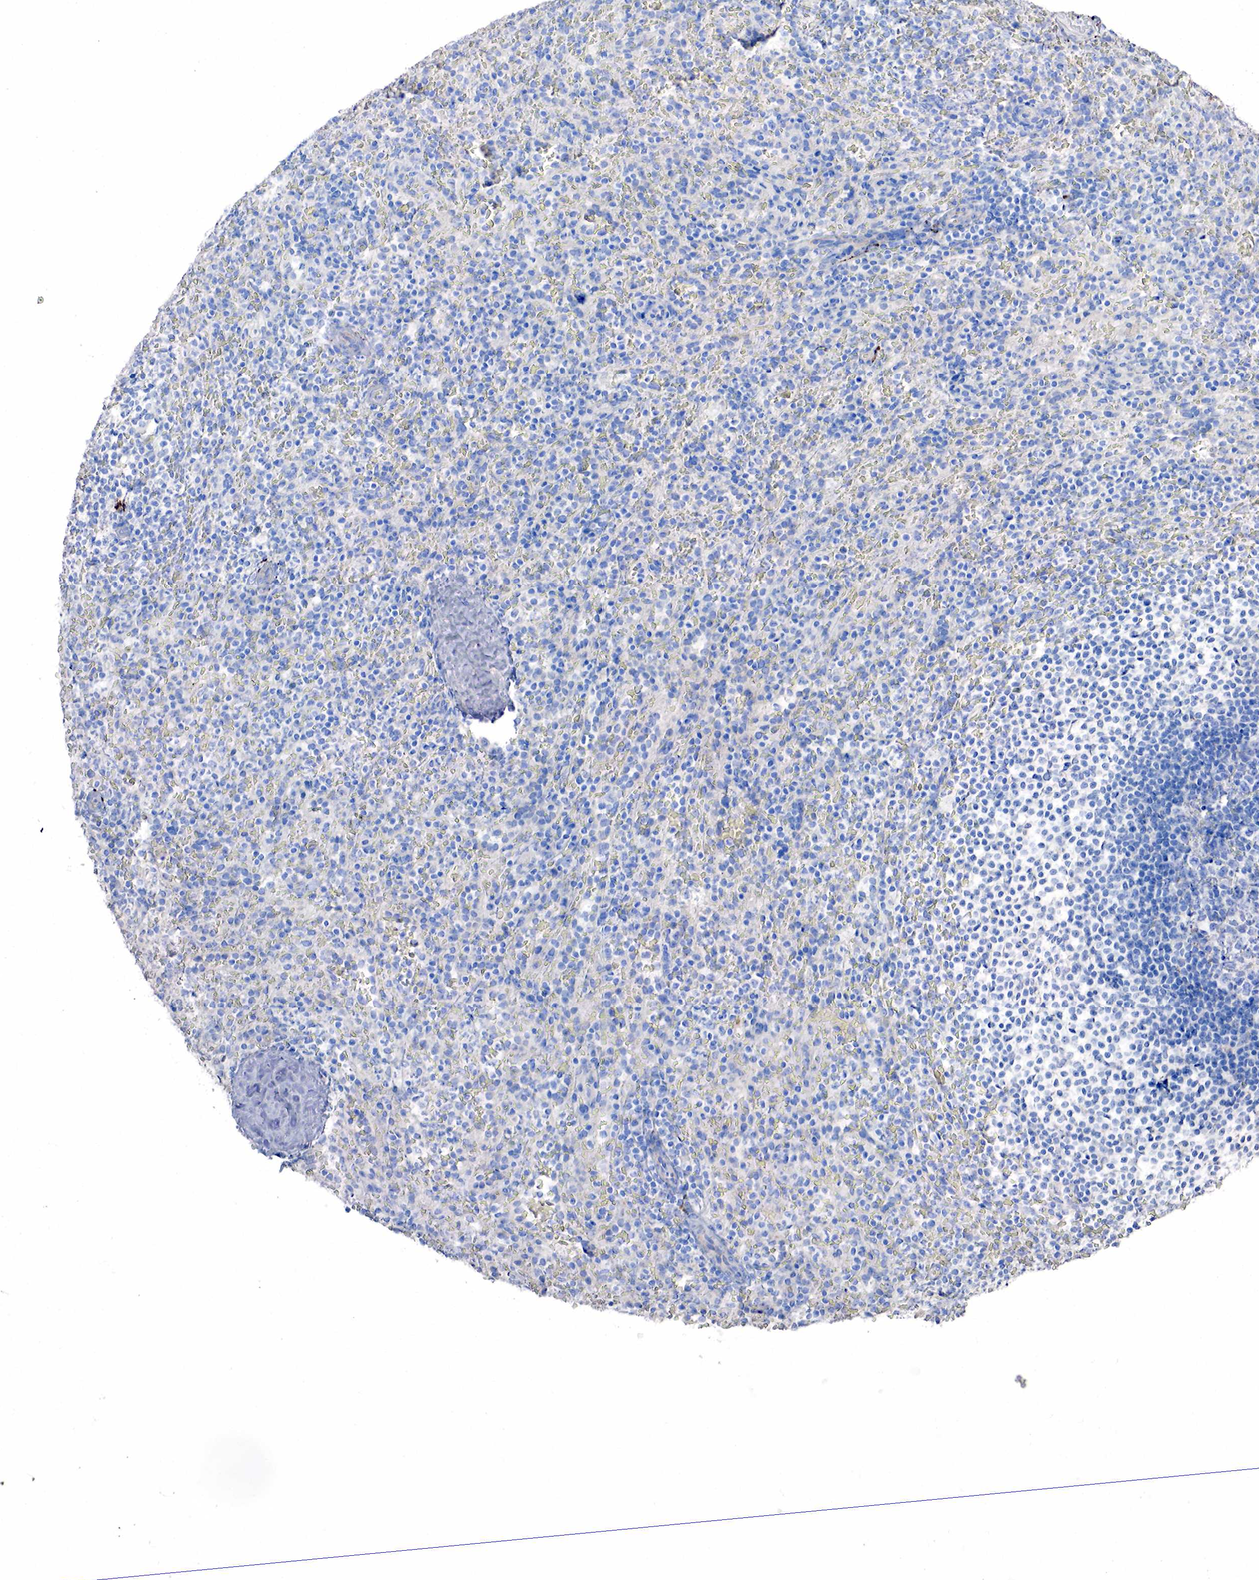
{"staining": {"intensity": "negative", "quantity": "none", "location": "none"}, "tissue": "spleen", "cell_type": "Cells in red pulp", "image_type": "normal", "snomed": [{"axis": "morphology", "description": "Normal tissue, NOS"}, {"axis": "topography", "description": "Spleen"}], "caption": "Micrograph shows no protein expression in cells in red pulp of unremarkable spleen. (Stains: DAB IHC with hematoxylin counter stain, Microscopy: brightfield microscopy at high magnification).", "gene": "SYP", "patient": {"sex": "female", "age": 21}}